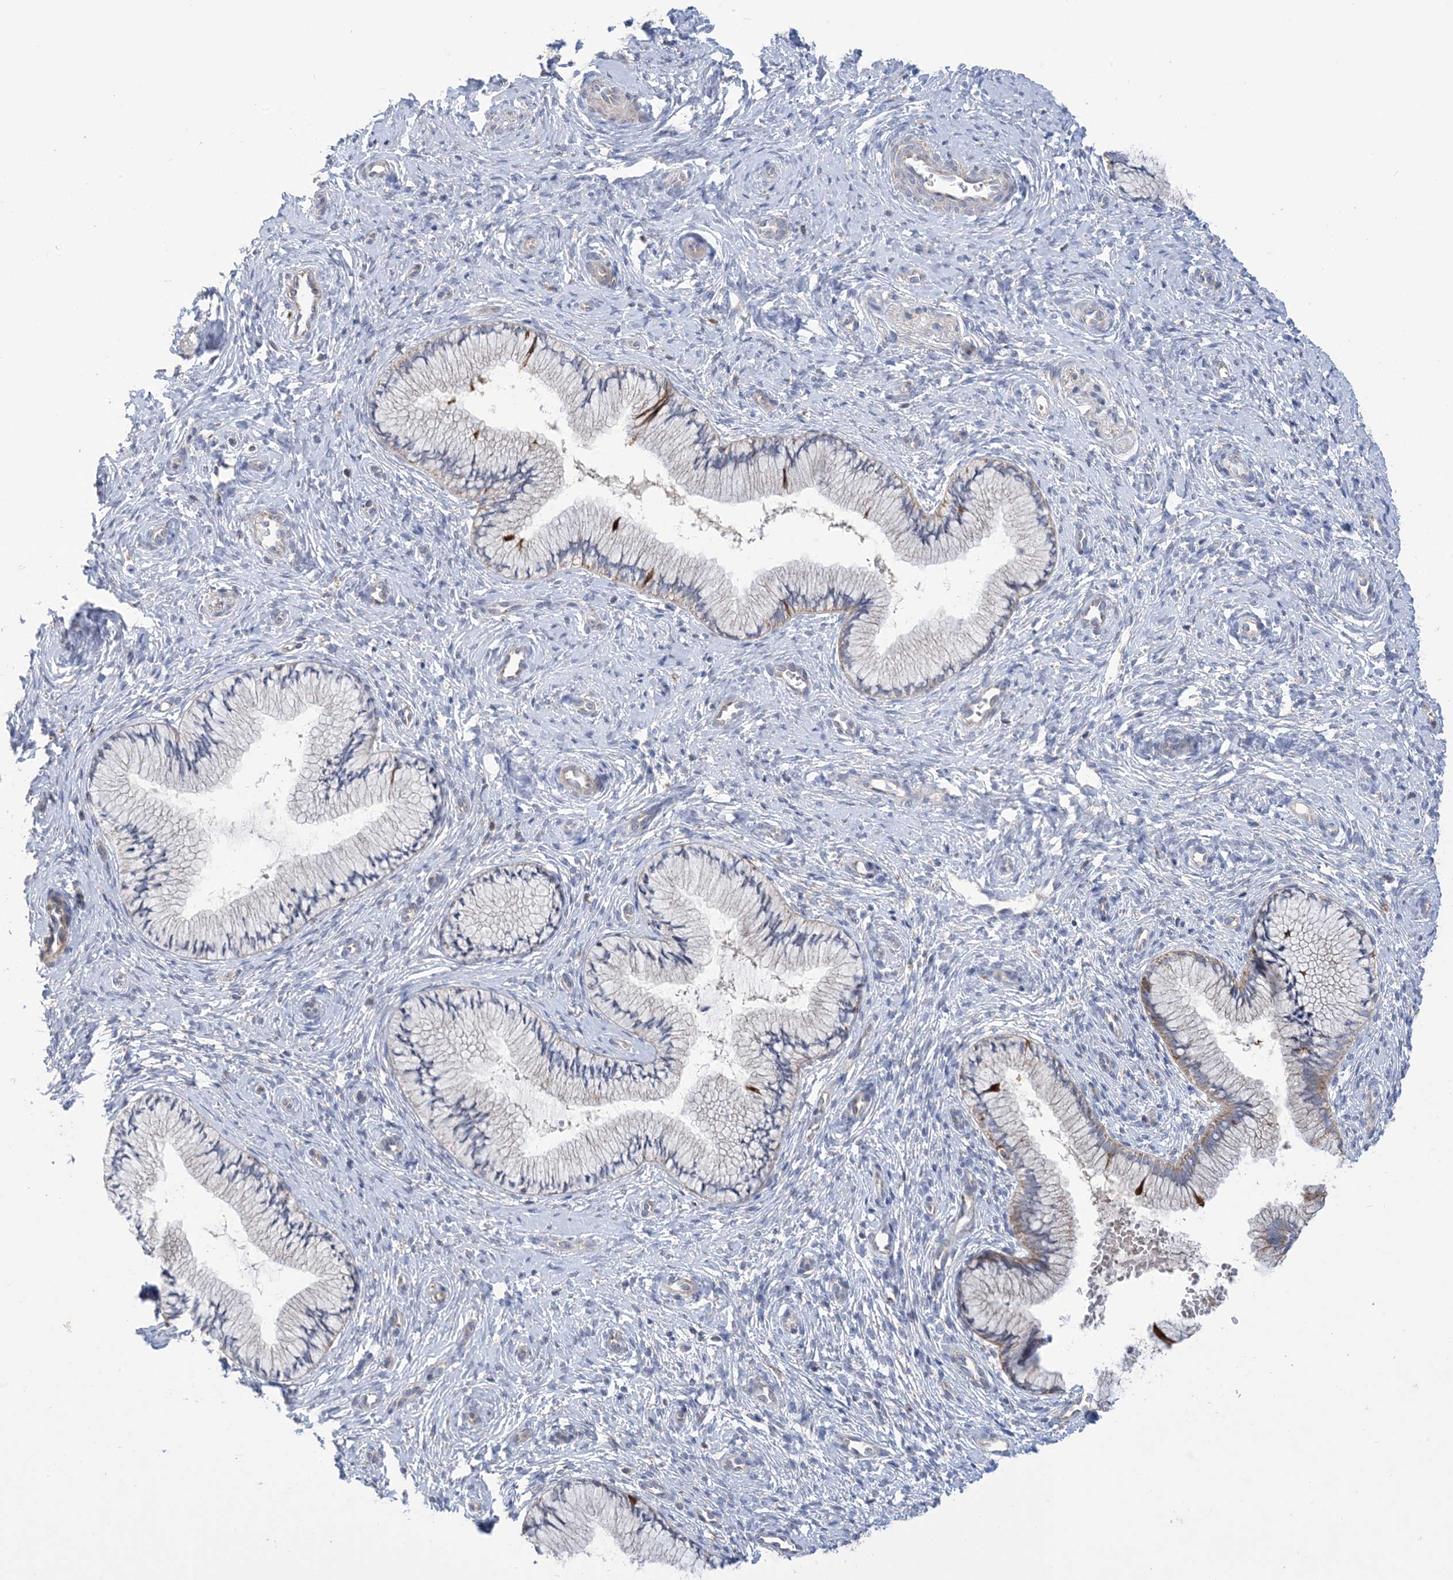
{"staining": {"intensity": "weak", "quantity": "<25%", "location": "cytoplasmic/membranous"}, "tissue": "cervix", "cell_type": "Glandular cells", "image_type": "normal", "snomed": [{"axis": "morphology", "description": "Normal tissue, NOS"}, {"axis": "topography", "description": "Cervix"}], "caption": "Immunohistochemistry (IHC) of normal cervix displays no positivity in glandular cells.", "gene": "CLEC16A", "patient": {"sex": "female", "age": 27}}